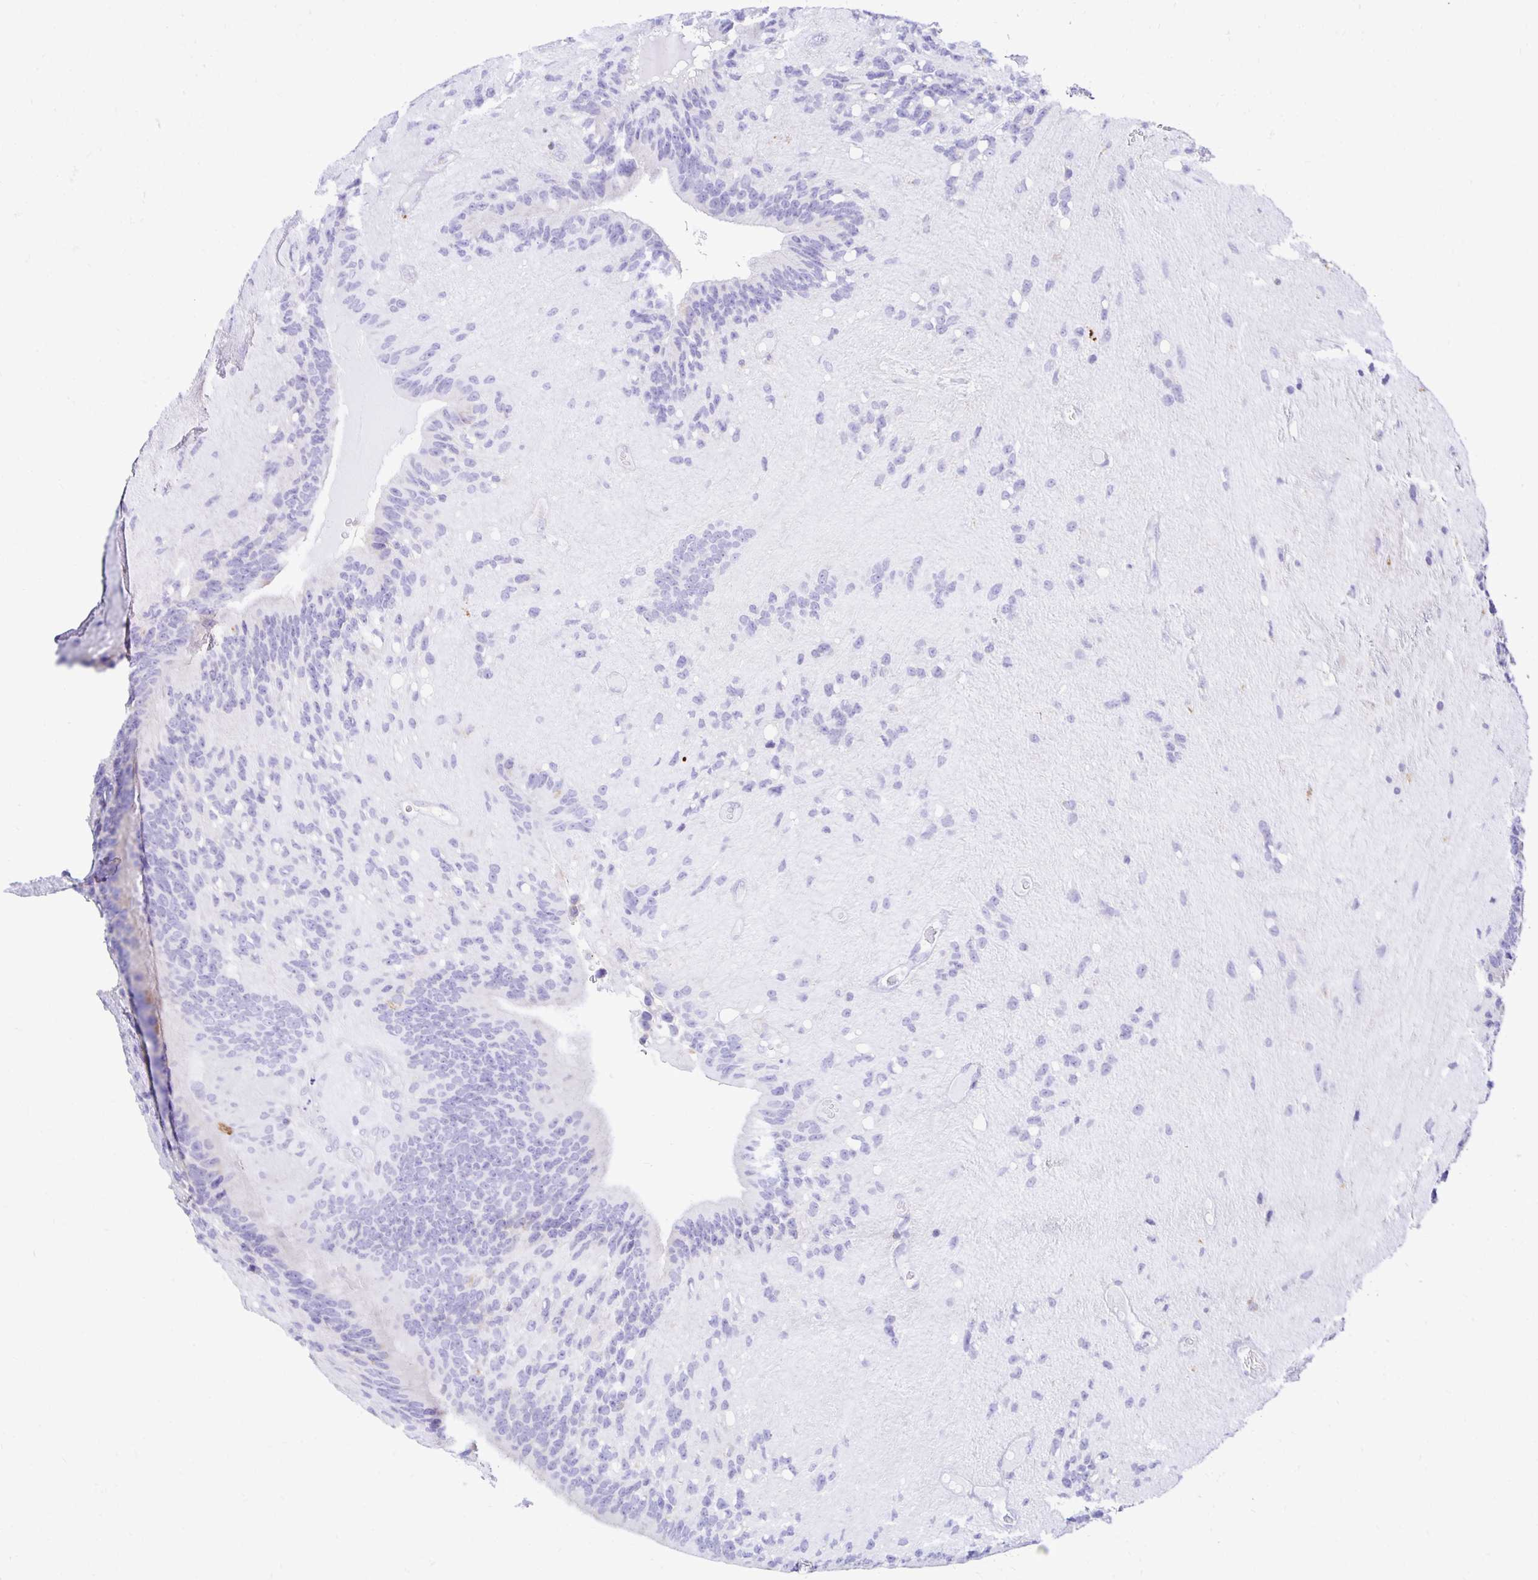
{"staining": {"intensity": "negative", "quantity": "none", "location": "none"}, "tissue": "glioma", "cell_type": "Tumor cells", "image_type": "cancer", "snomed": [{"axis": "morphology", "description": "Glioma, malignant, Low grade"}, {"axis": "topography", "description": "Brain"}], "caption": "Human glioma stained for a protein using immunohistochemistry (IHC) demonstrates no expression in tumor cells.", "gene": "PLAAT2", "patient": {"sex": "male", "age": 31}}